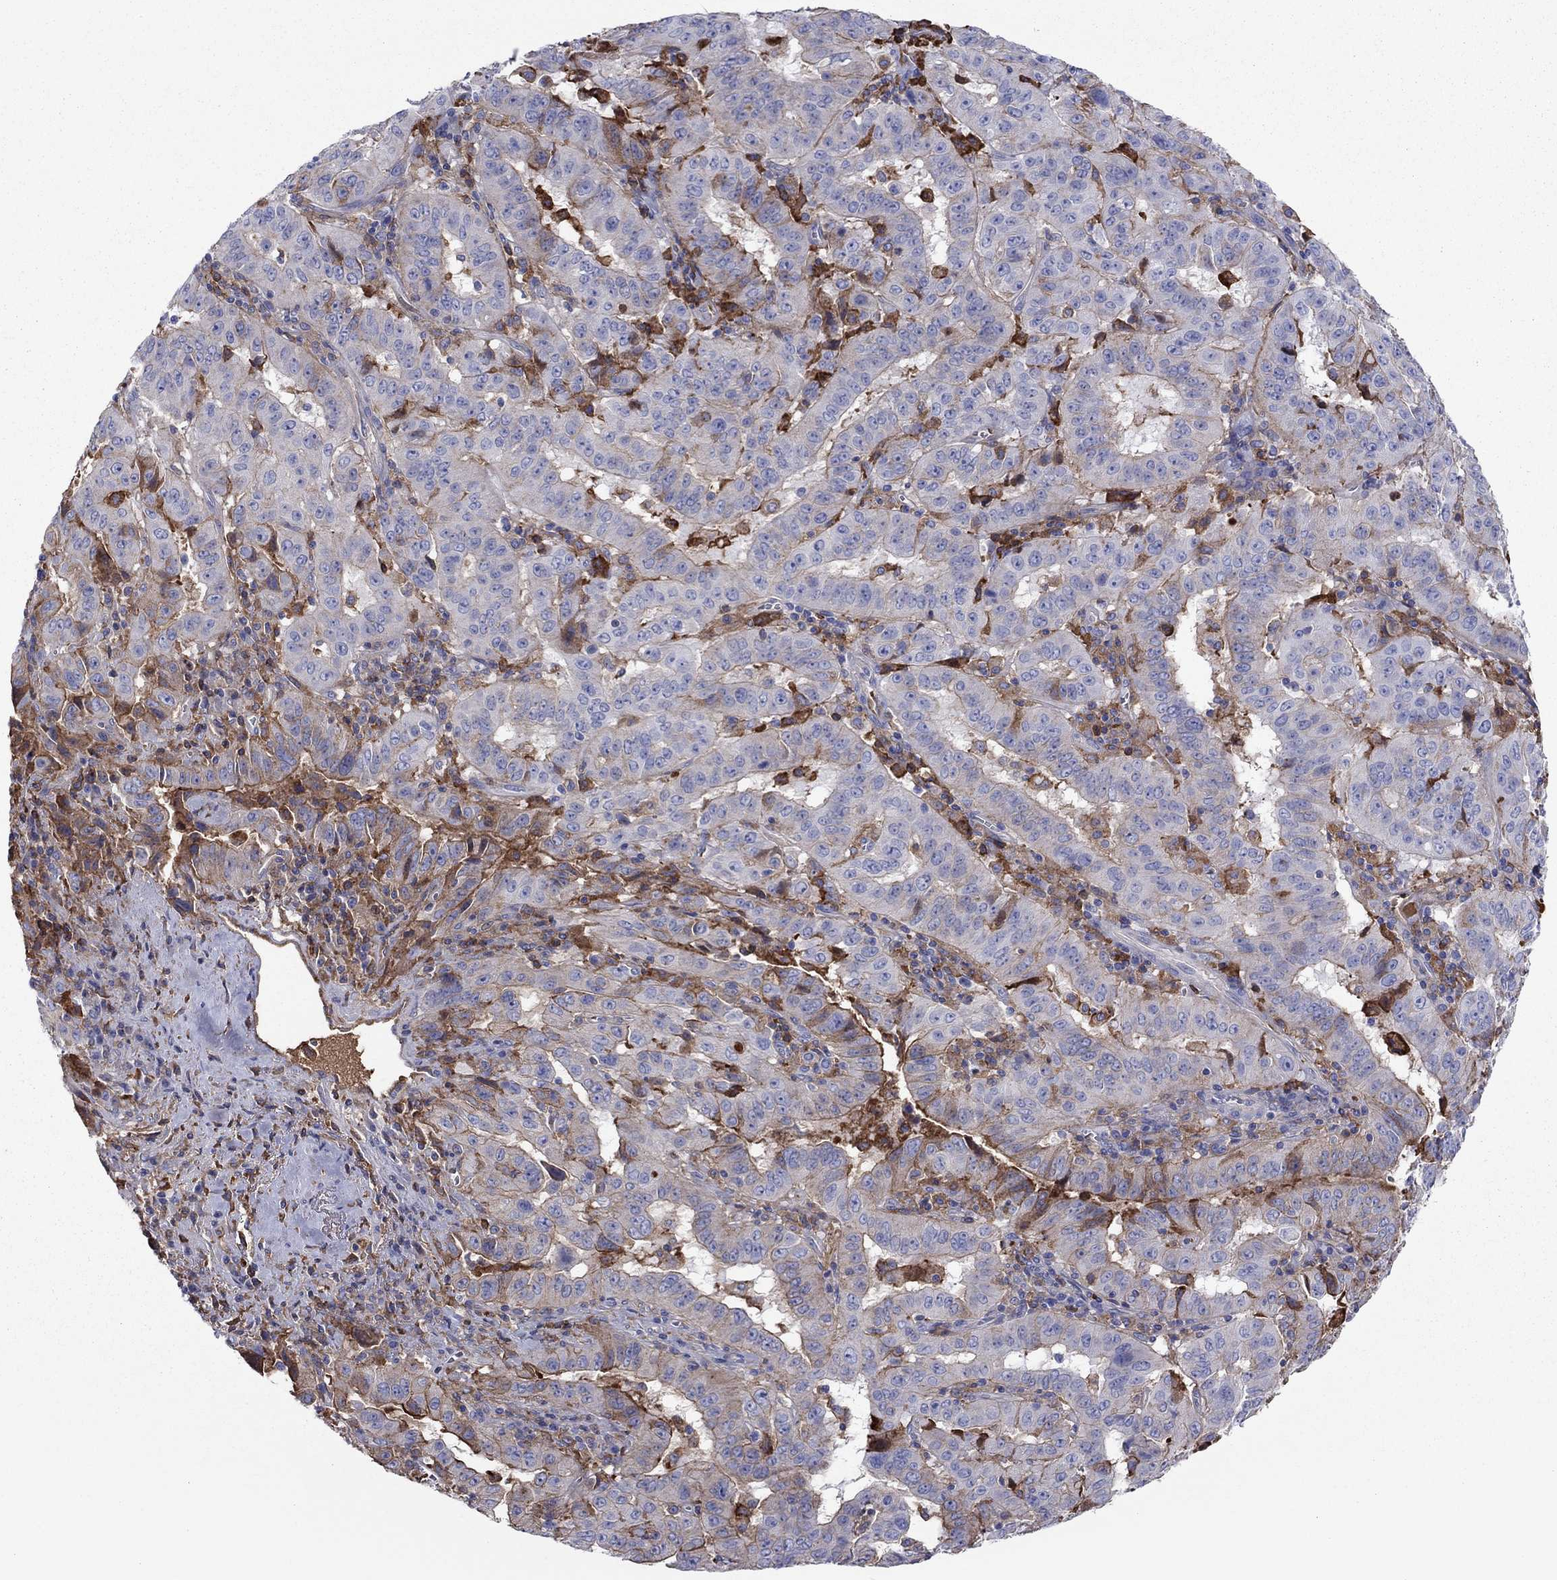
{"staining": {"intensity": "moderate", "quantity": "<25%", "location": "cytoplasmic/membranous"}, "tissue": "pancreatic cancer", "cell_type": "Tumor cells", "image_type": "cancer", "snomed": [{"axis": "morphology", "description": "Adenocarcinoma, NOS"}, {"axis": "topography", "description": "Pancreas"}], "caption": "Adenocarcinoma (pancreatic) stained with DAB (3,3'-diaminobenzidine) immunohistochemistry (IHC) exhibits low levels of moderate cytoplasmic/membranous expression in approximately <25% of tumor cells. The staining is performed using DAB (3,3'-diaminobenzidine) brown chromogen to label protein expression. The nuclei are counter-stained blue using hematoxylin.", "gene": "HPX", "patient": {"sex": "male", "age": 63}}